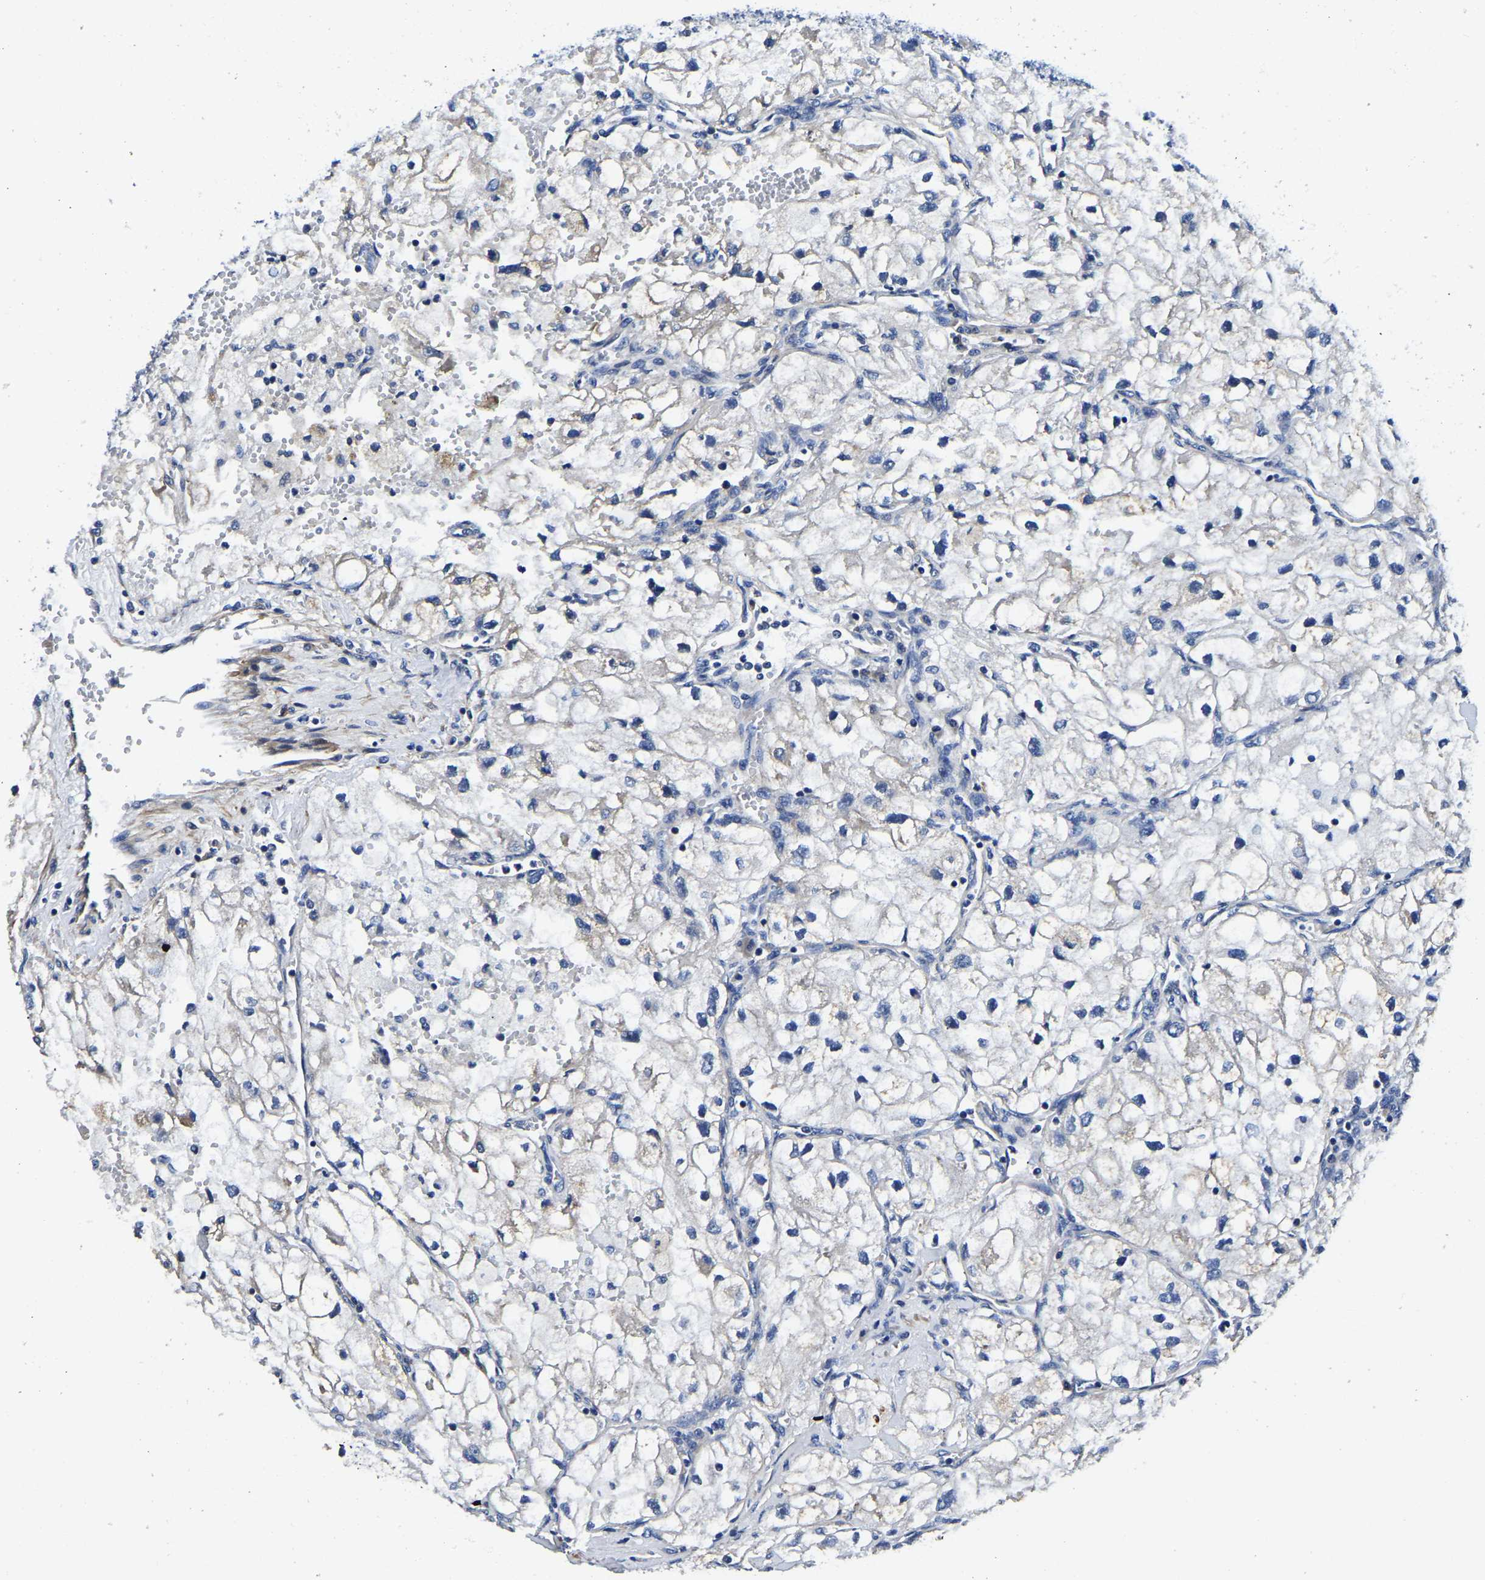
{"staining": {"intensity": "negative", "quantity": "none", "location": "none"}, "tissue": "renal cancer", "cell_type": "Tumor cells", "image_type": "cancer", "snomed": [{"axis": "morphology", "description": "Adenocarcinoma, NOS"}, {"axis": "topography", "description": "Kidney"}], "caption": "Protein analysis of renal adenocarcinoma demonstrates no significant positivity in tumor cells. Brightfield microscopy of IHC stained with DAB (brown) and hematoxylin (blue), captured at high magnification.", "gene": "KCTD17", "patient": {"sex": "female", "age": 70}}